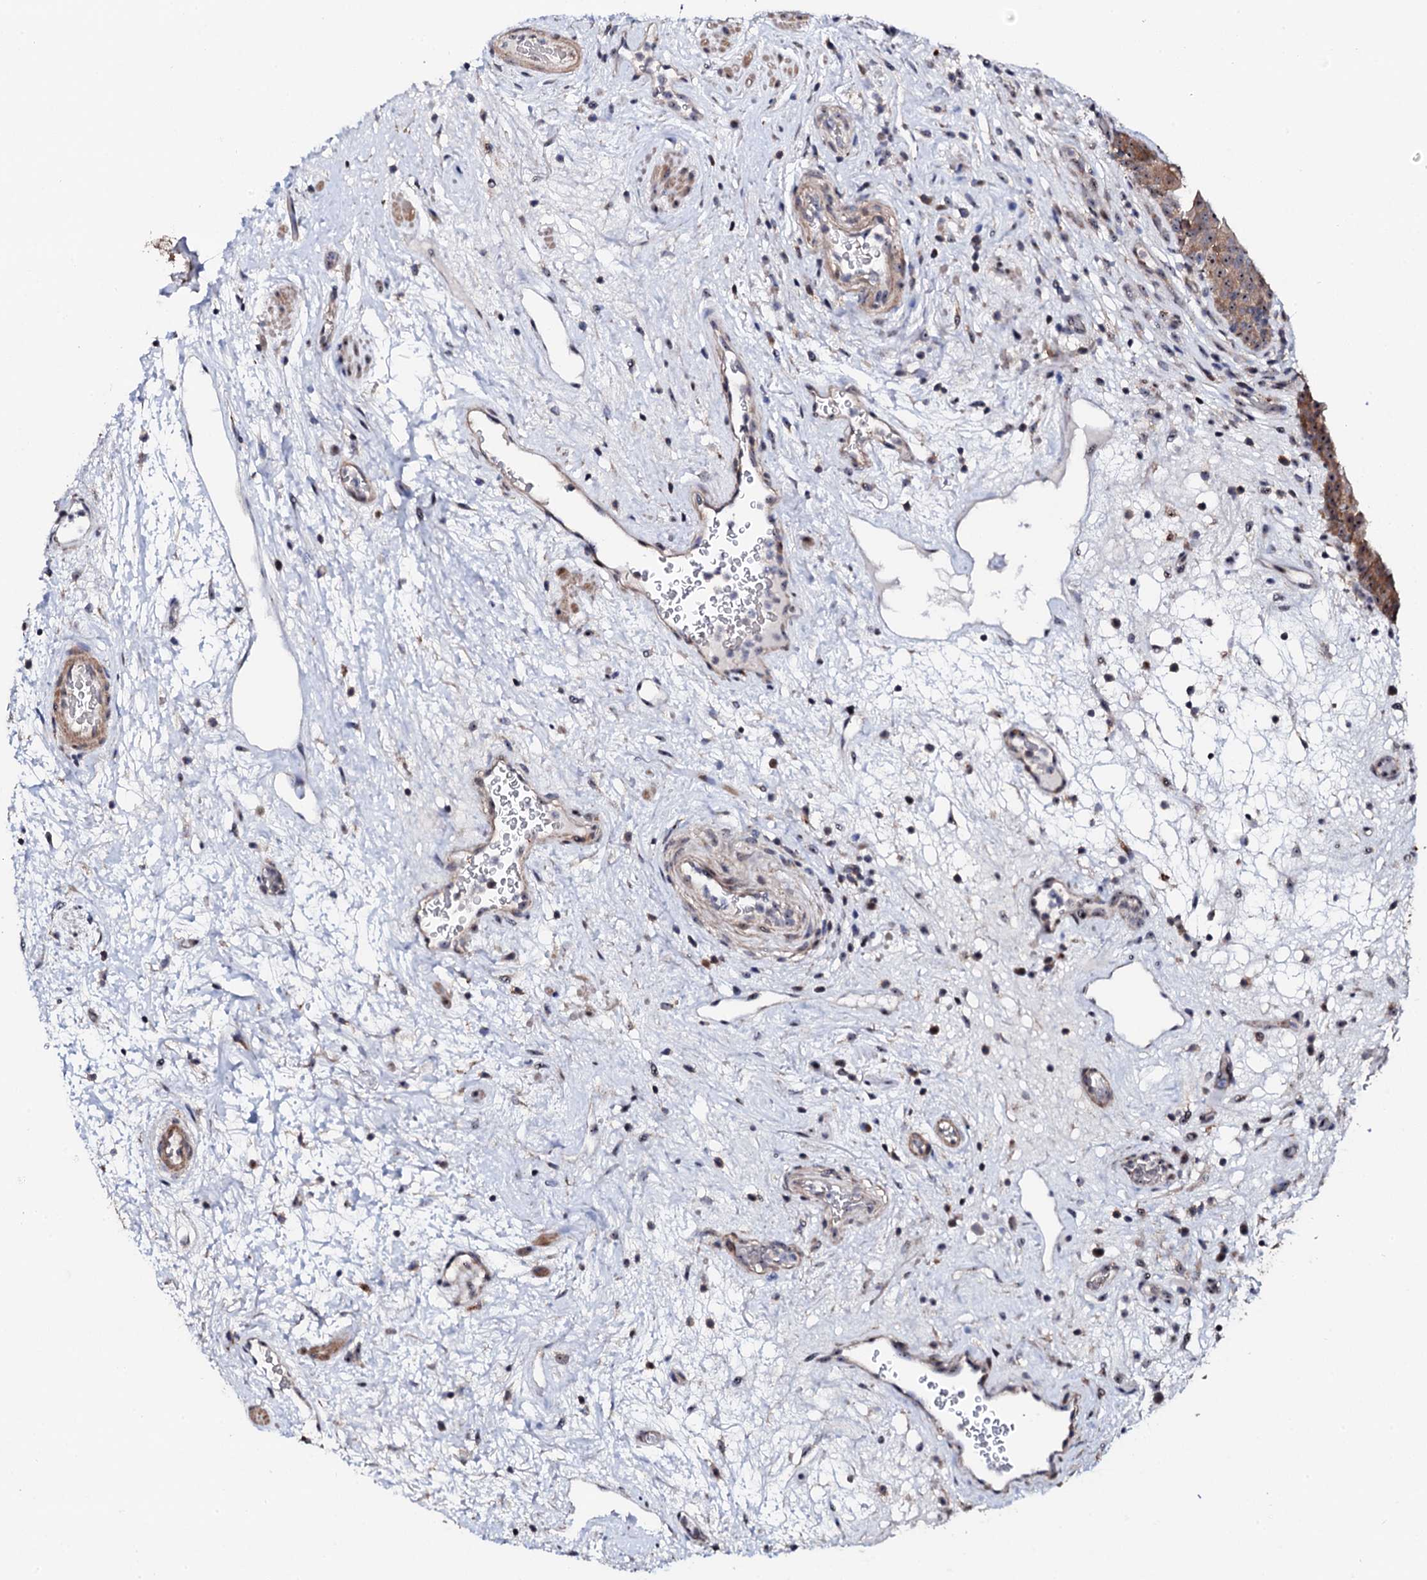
{"staining": {"intensity": "moderate", "quantity": ">75%", "location": "cytoplasmic/membranous,nuclear"}, "tissue": "urinary bladder", "cell_type": "Urothelial cells", "image_type": "normal", "snomed": [{"axis": "morphology", "description": "Normal tissue, NOS"}, {"axis": "topography", "description": "Urinary bladder"}], "caption": "A photomicrograph of human urinary bladder stained for a protein shows moderate cytoplasmic/membranous,nuclear brown staining in urothelial cells.", "gene": "GTPBP4", "patient": {"sex": "male", "age": 71}}